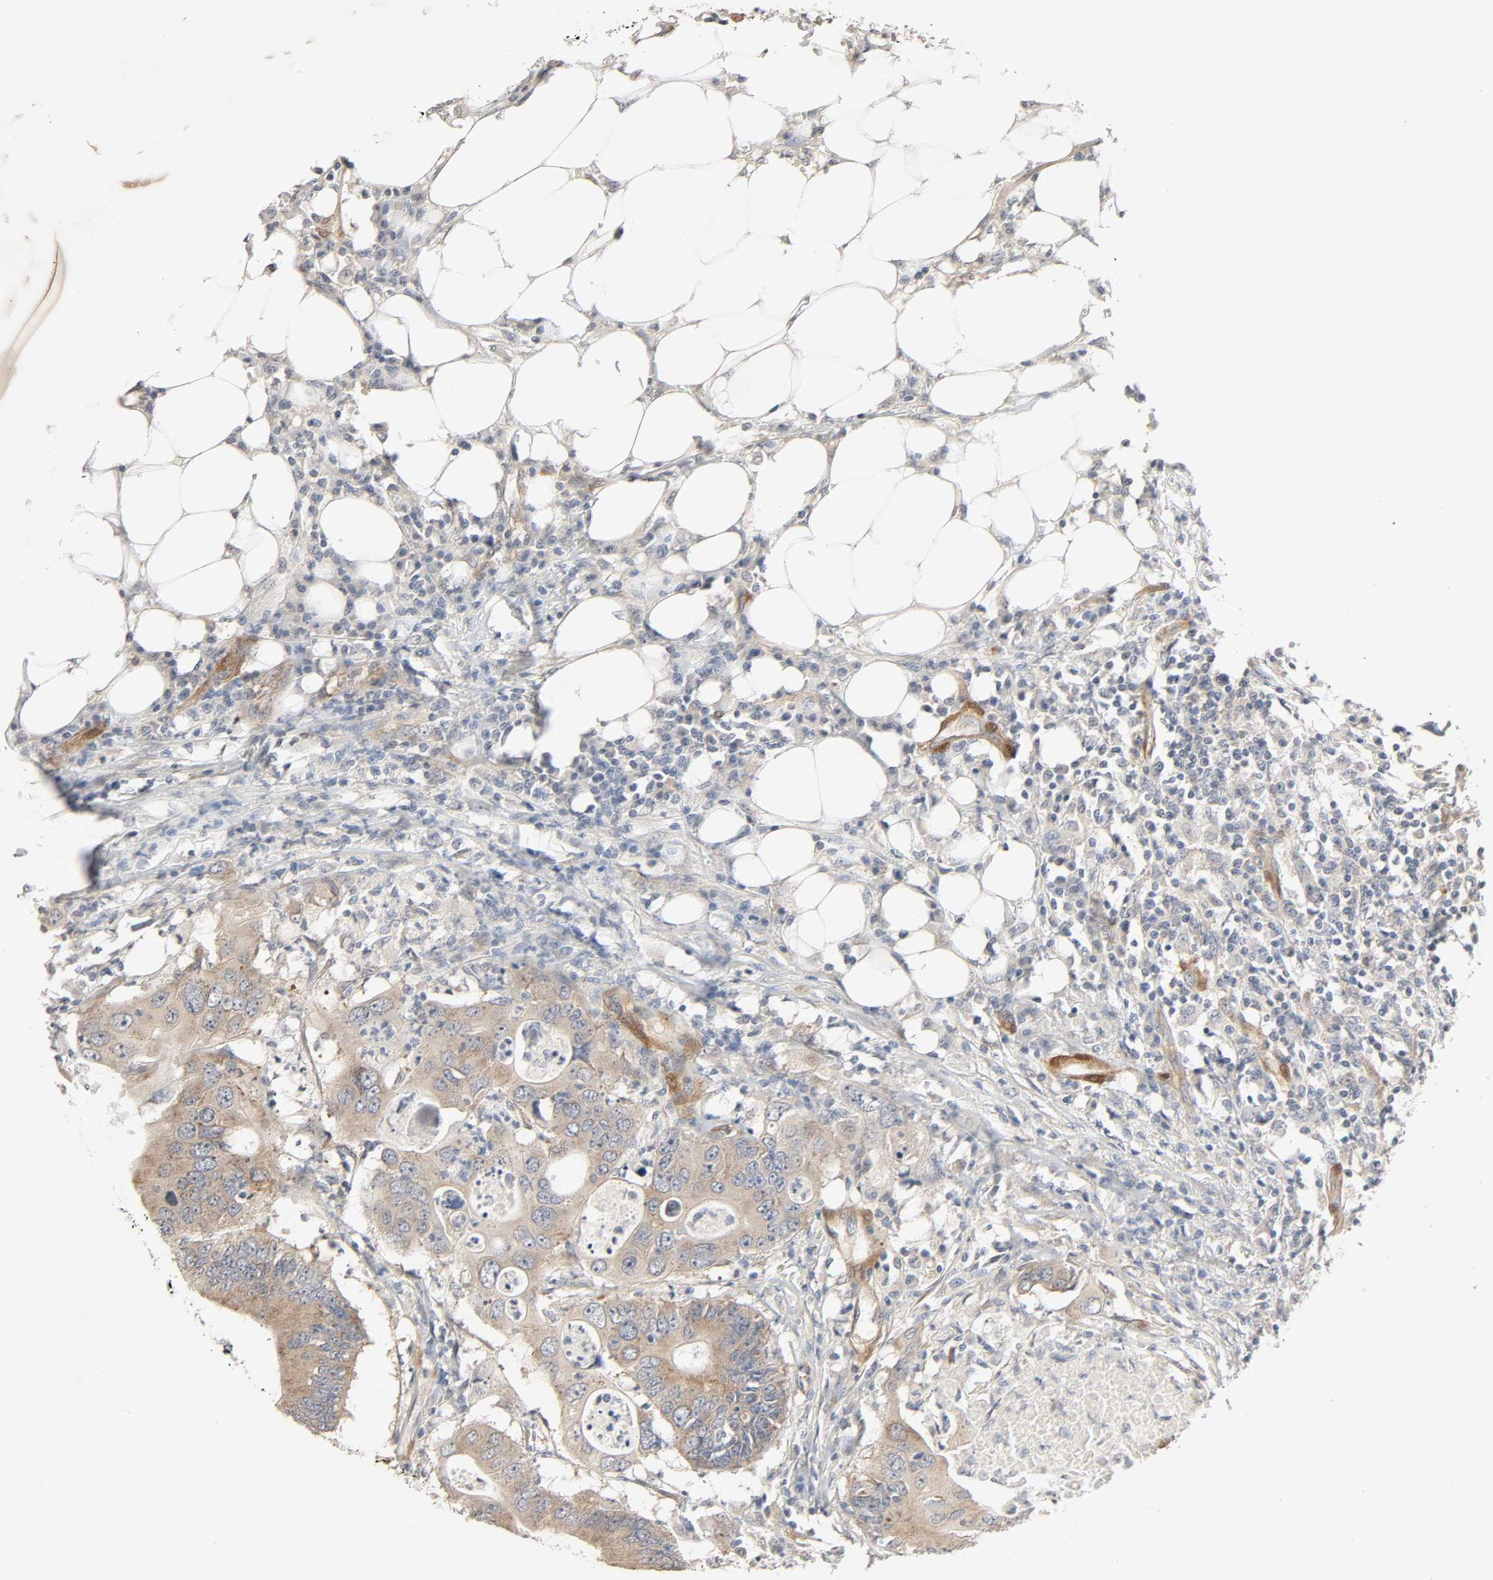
{"staining": {"intensity": "weak", "quantity": ">75%", "location": "cytoplasmic/membranous"}, "tissue": "colorectal cancer", "cell_type": "Tumor cells", "image_type": "cancer", "snomed": [{"axis": "morphology", "description": "Adenocarcinoma, NOS"}, {"axis": "topography", "description": "Colon"}], "caption": "Adenocarcinoma (colorectal) stained for a protein (brown) reveals weak cytoplasmic/membranous positive staining in approximately >75% of tumor cells.", "gene": "PTK2", "patient": {"sex": "male", "age": 71}}